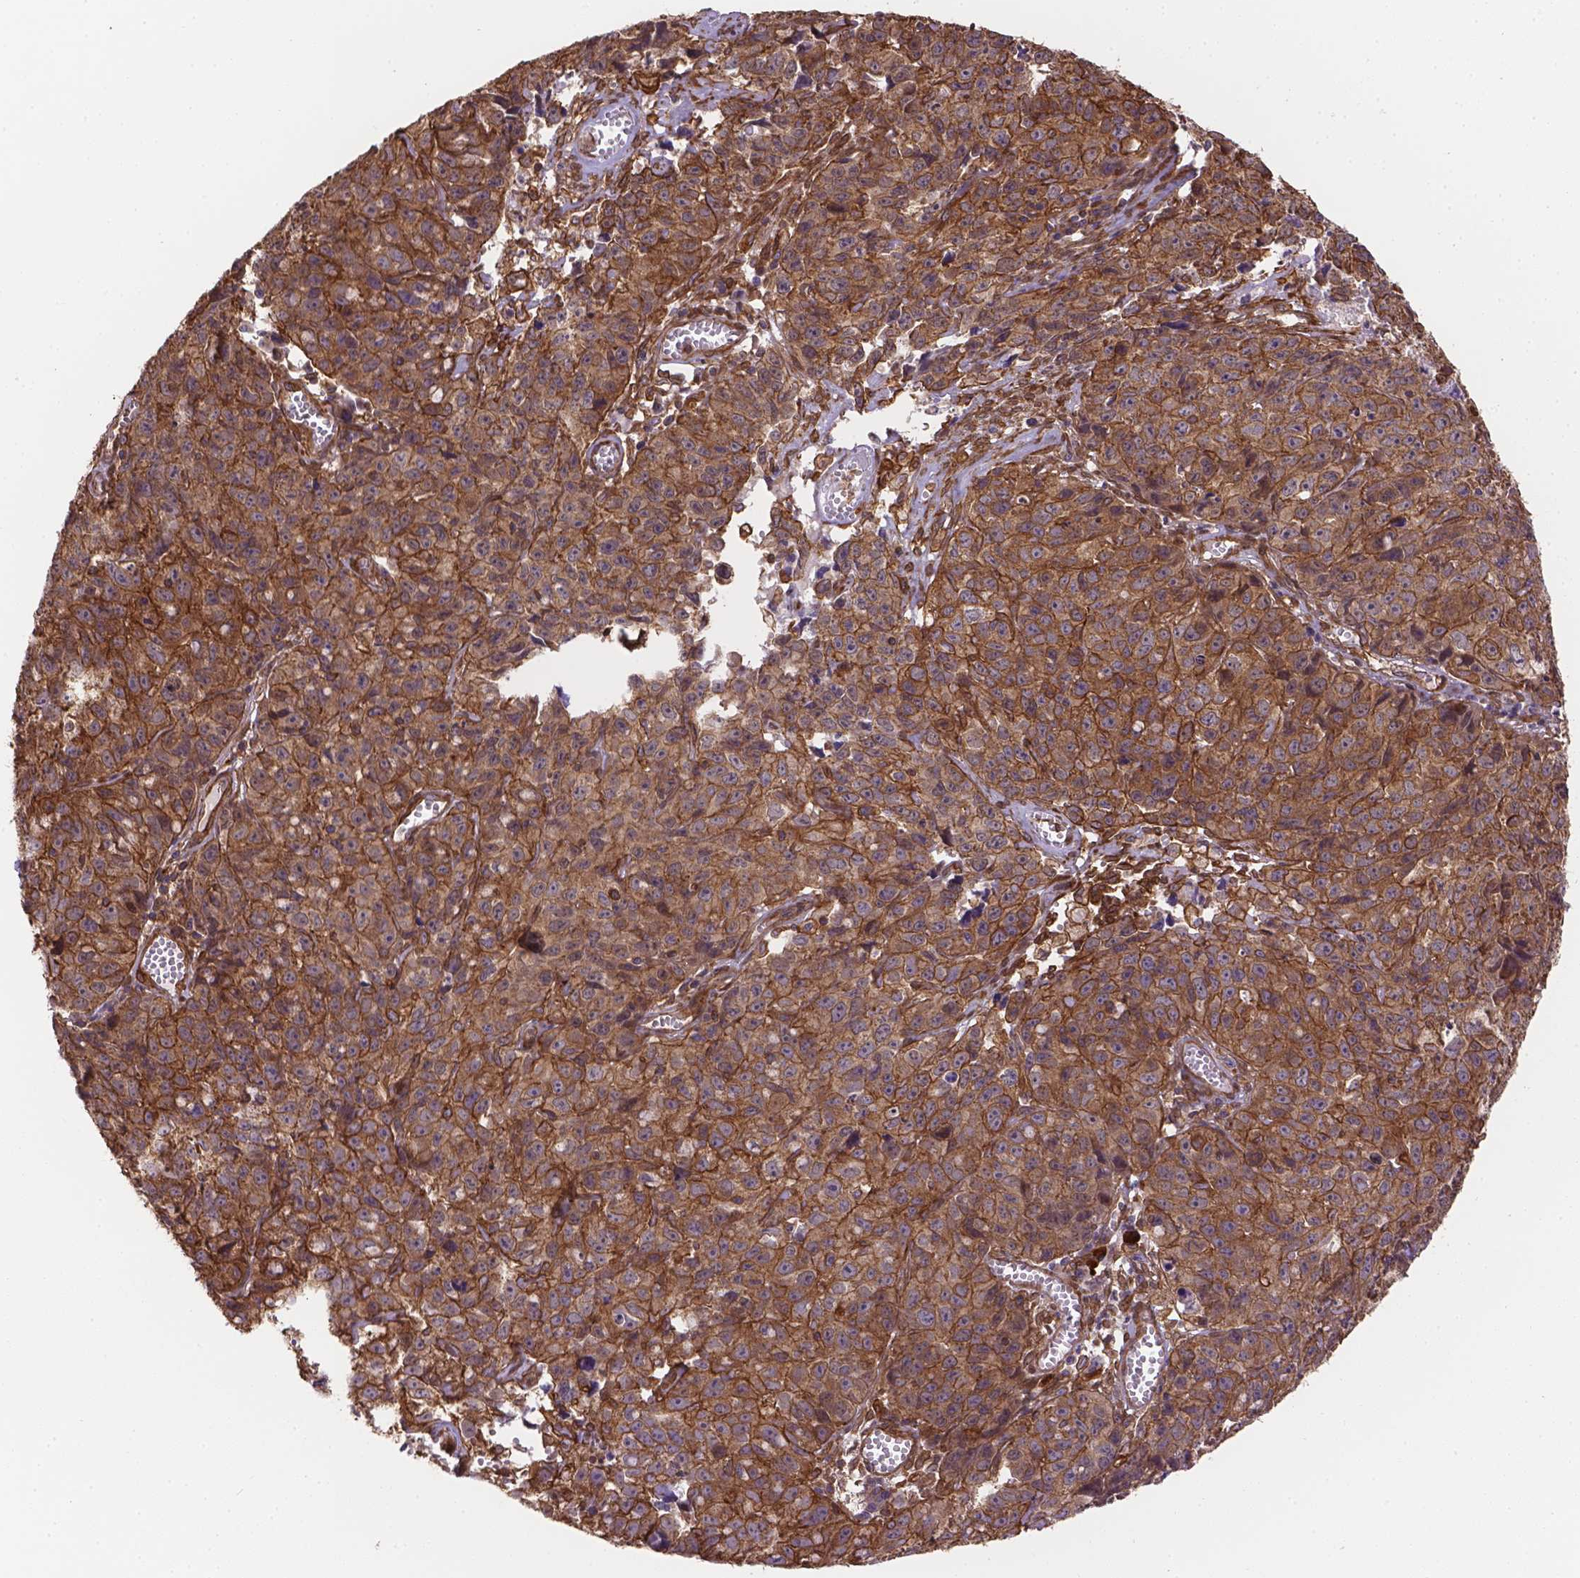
{"staining": {"intensity": "moderate", "quantity": ">75%", "location": "cytoplasmic/membranous"}, "tissue": "cervical cancer", "cell_type": "Tumor cells", "image_type": "cancer", "snomed": [{"axis": "morphology", "description": "Squamous cell carcinoma, NOS"}, {"axis": "topography", "description": "Cervix"}], "caption": "Cervical cancer (squamous cell carcinoma) stained for a protein (brown) displays moderate cytoplasmic/membranous positive staining in approximately >75% of tumor cells.", "gene": "YAP1", "patient": {"sex": "female", "age": 28}}